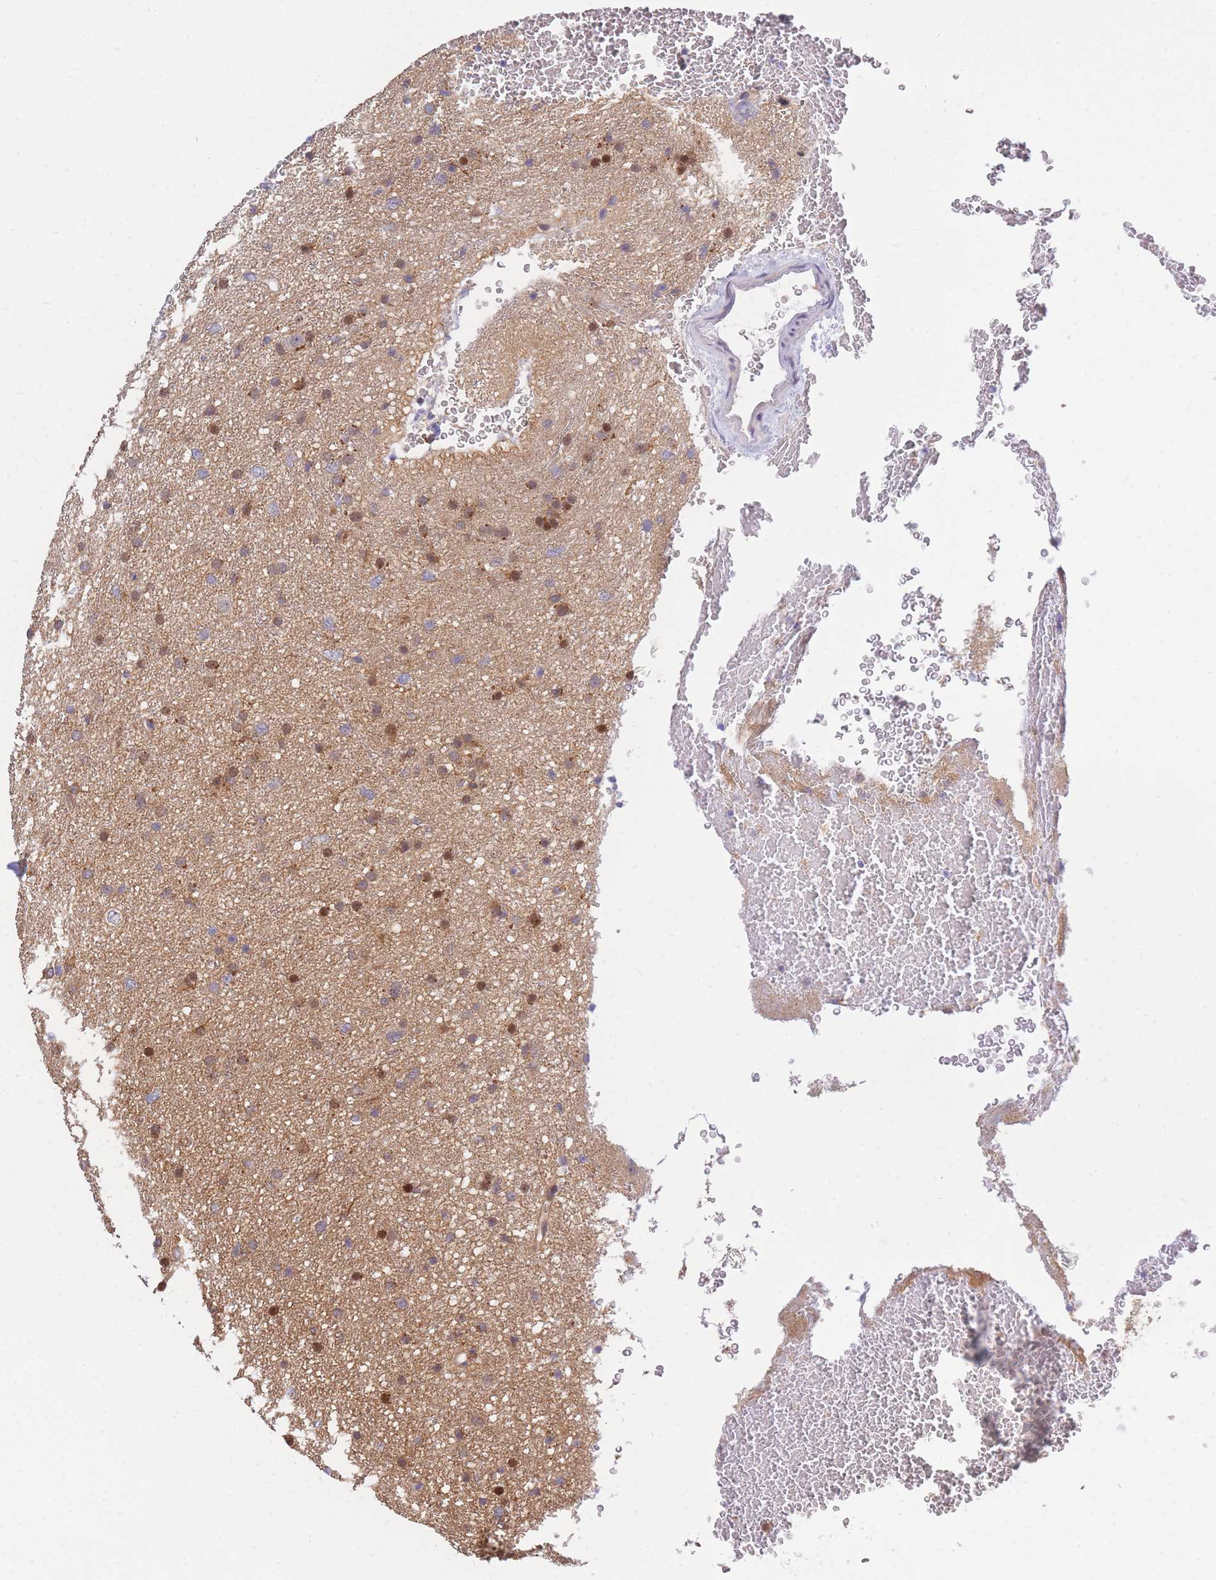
{"staining": {"intensity": "moderate", "quantity": "25%-75%", "location": "cytoplasmic/membranous,nuclear"}, "tissue": "glioma", "cell_type": "Tumor cells", "image_type": "cancer", "snomed": [{"axis": "morphology", "description": "Glioma, malignant, Low grade"}, {"axis": "topography", "description": "Cerebral cortex"}], "caption": "The histopathology image exhibits a brown stain indicating the presence of a protein in the cytoplasmic/membranous and nuclear of tumor cells in low-grade glioma (malignant).", "gene": "CRACD", "patient": {"sex": "female", "age": 39}}